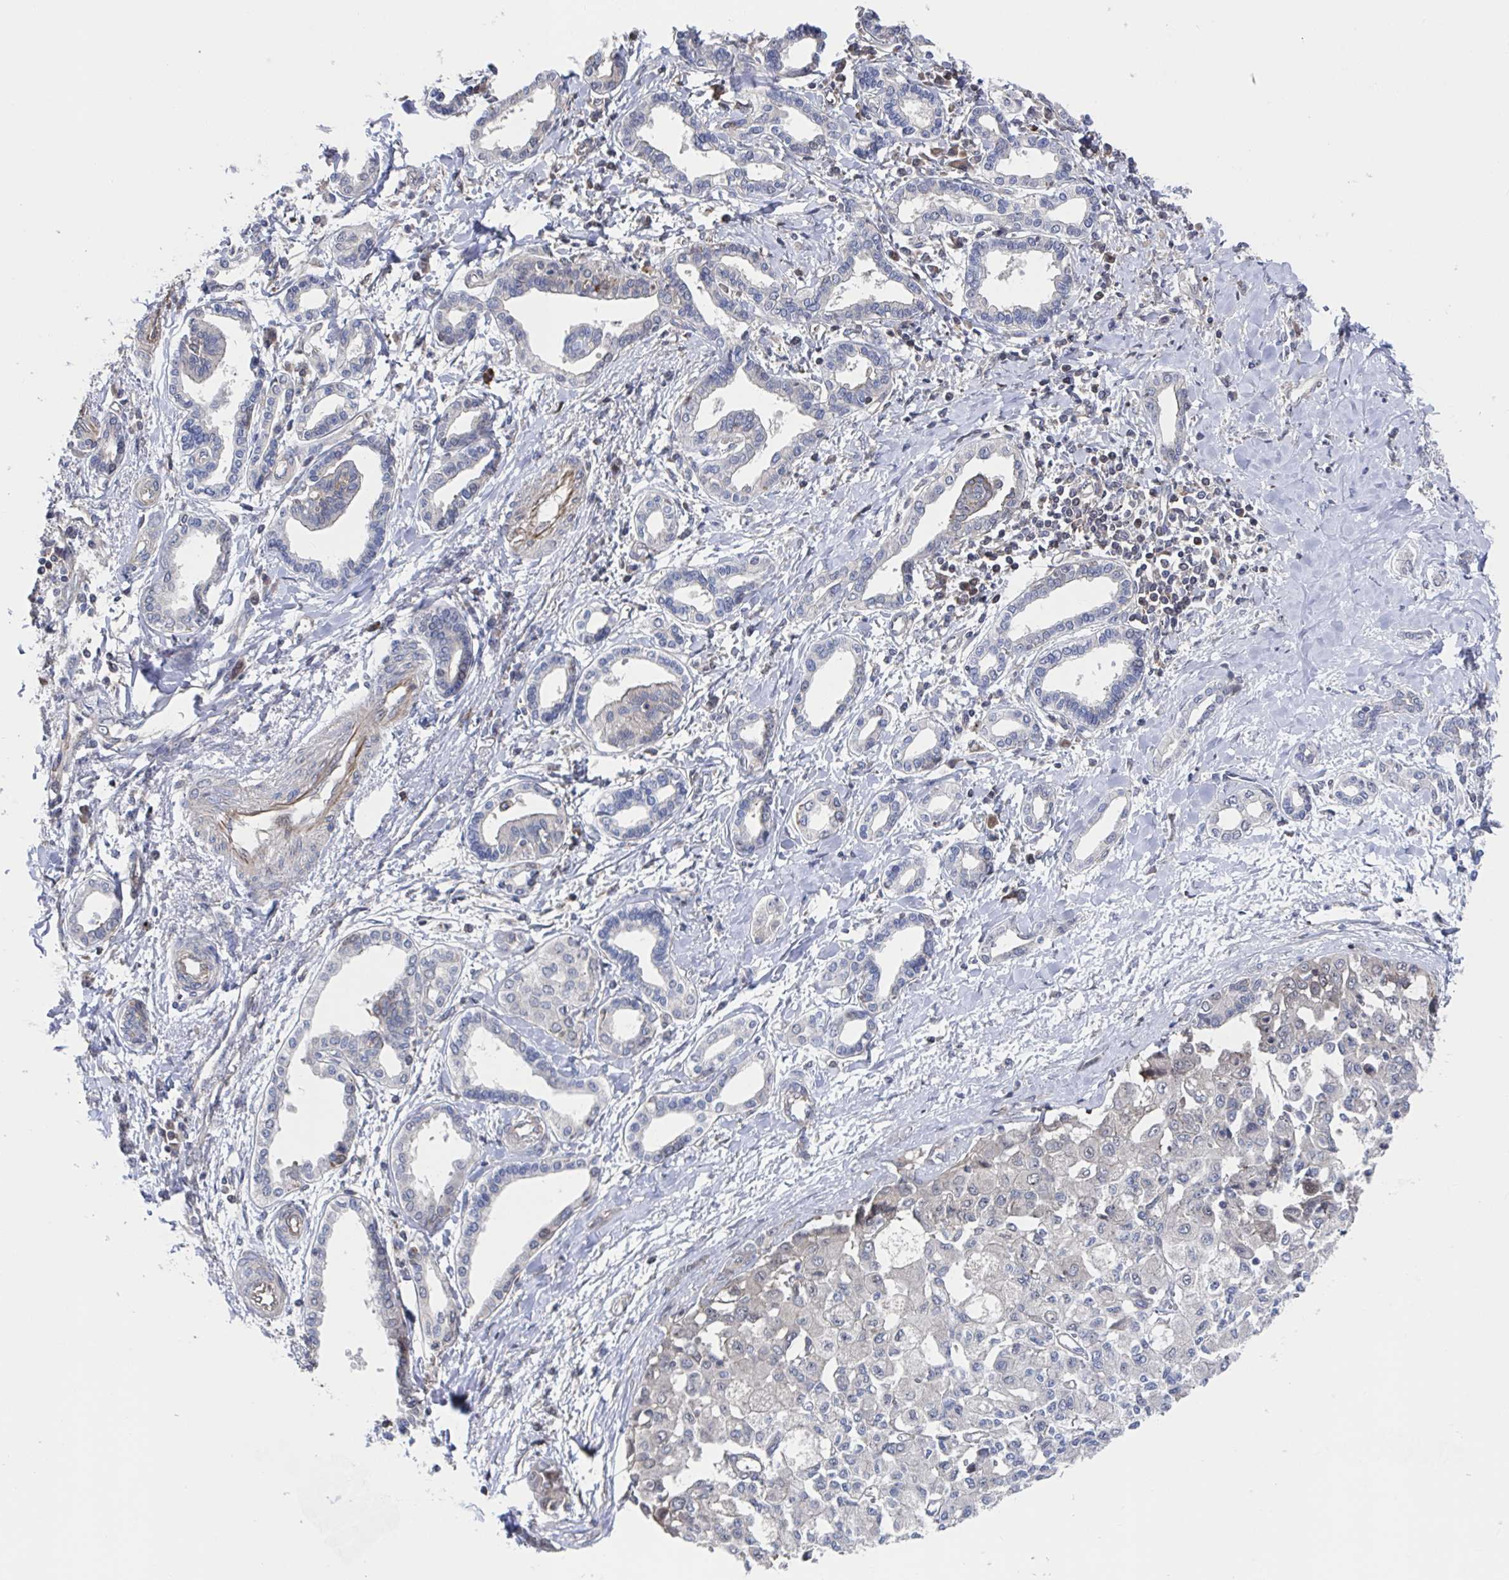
{"staining": {"intensity": "negative", "quantity": "none", "location": "none"}, "tissue": "liver cancer", "cell_type": "Tumor cells", "image_type": "cancer", "snomed": [{"axis": "morphology", "description": "Cholangiocarcinoma"}, {"axis": "topography", "description": "Liver"}], "caption": "Immunohistochemistry image of cholangiocarcinoma (liver) stained for a protein (brown), which demonstrates no expression in tumor cells.", "gene": "DHRS12", "patient": {"sex": "female", "age": 77}}